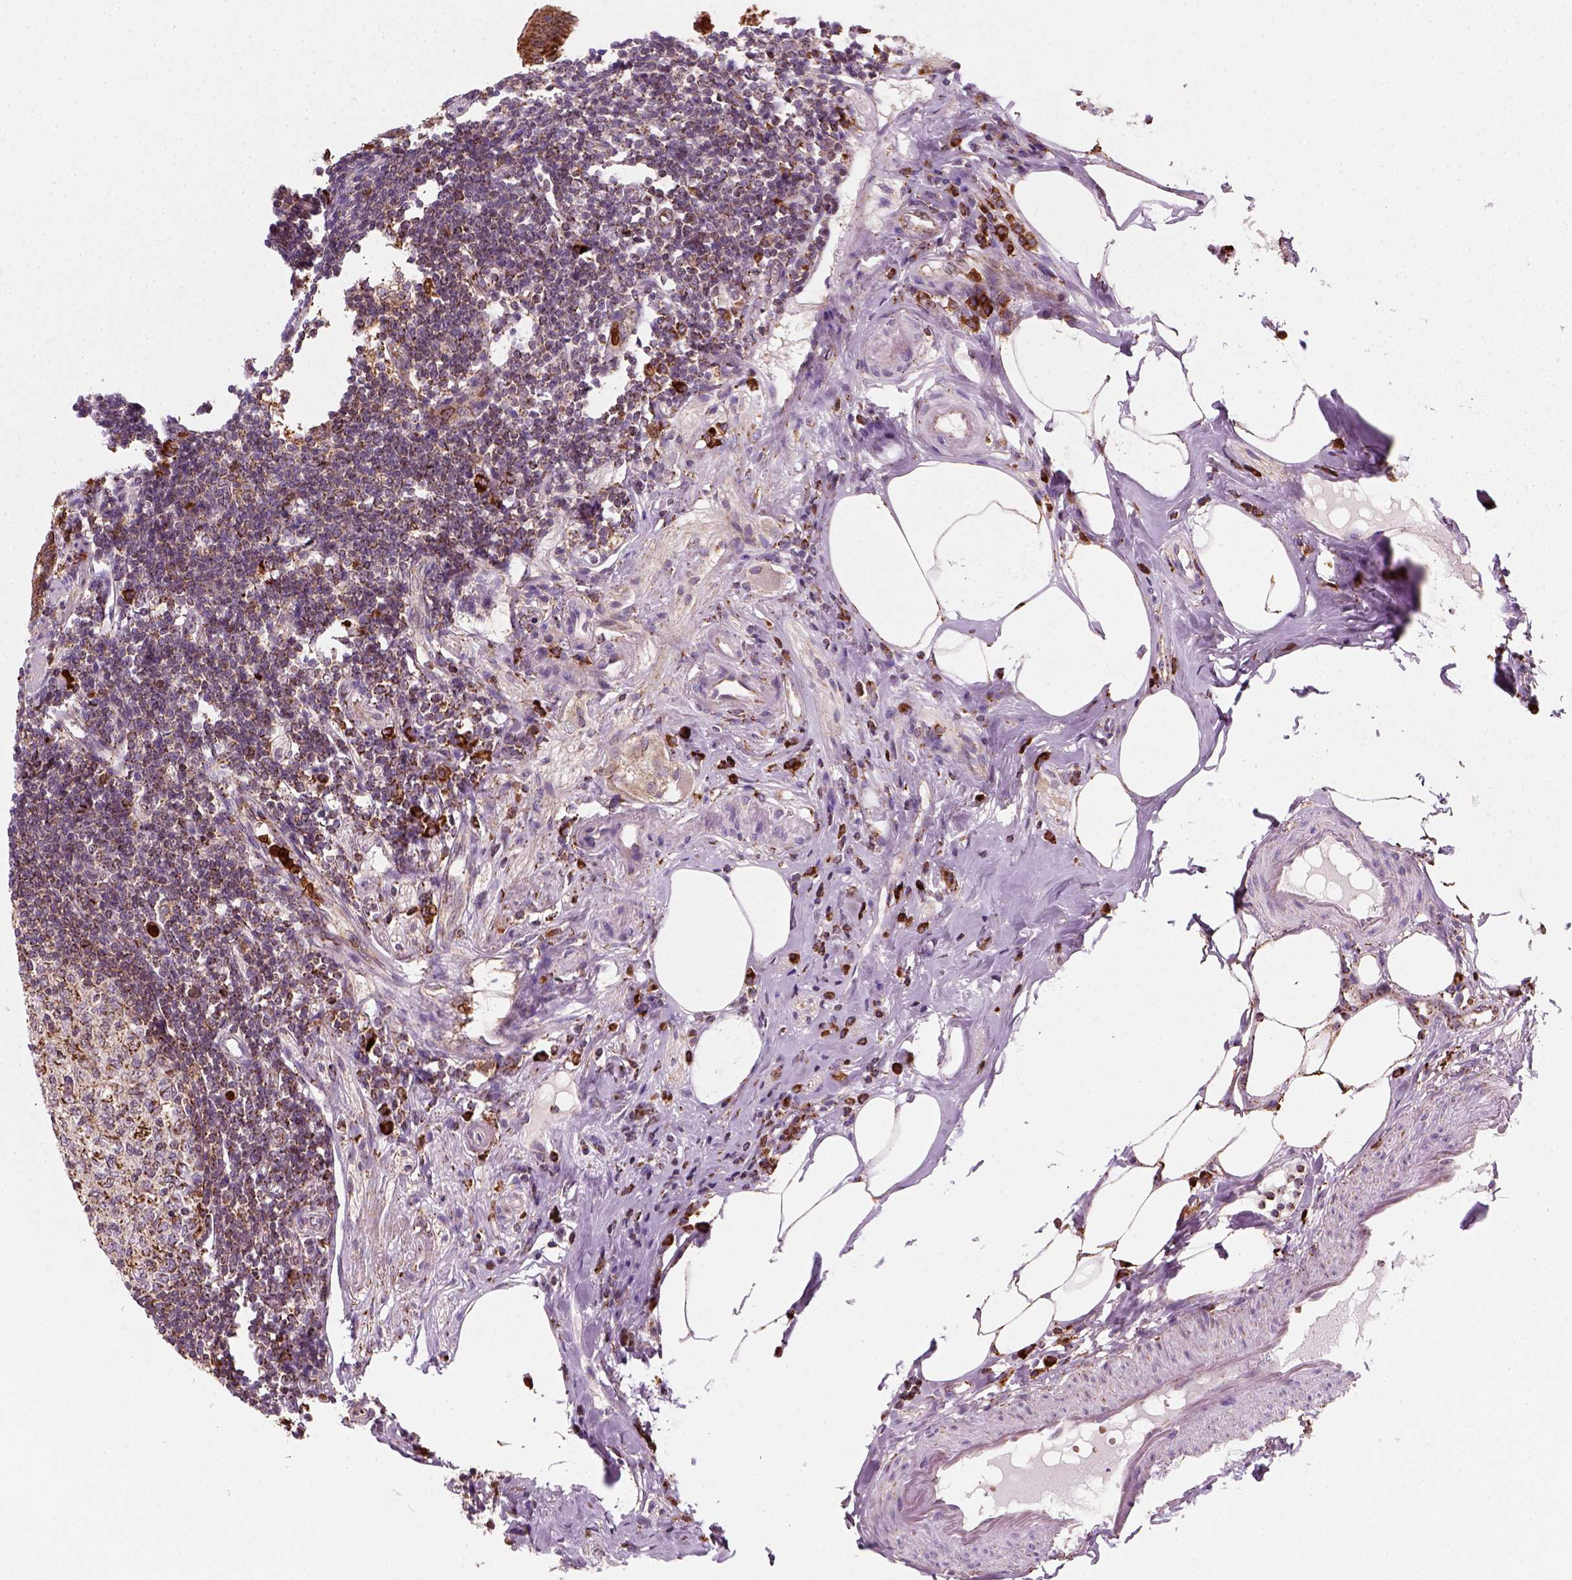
{"staining": {"intensity": "strong", "quantity": ">75%", "location": "cytoplasmic/membranous"}, "tissue": "appendix", "cell_type": "Glandular cells", "image_type": "normal", "snomed": [{"axis": "morphology", "description": "Normal tissue, NOS"}, {"axis": "topography", "description": "Appendix"}], "caption": "Appendix stained with immunohistochemistry (IHC) shows strong cytoplasmic/membranous expression in about >75% of glandular cells.", "gene": "NUDT16L1", "patient": {"sex": "female", "age": 57}}